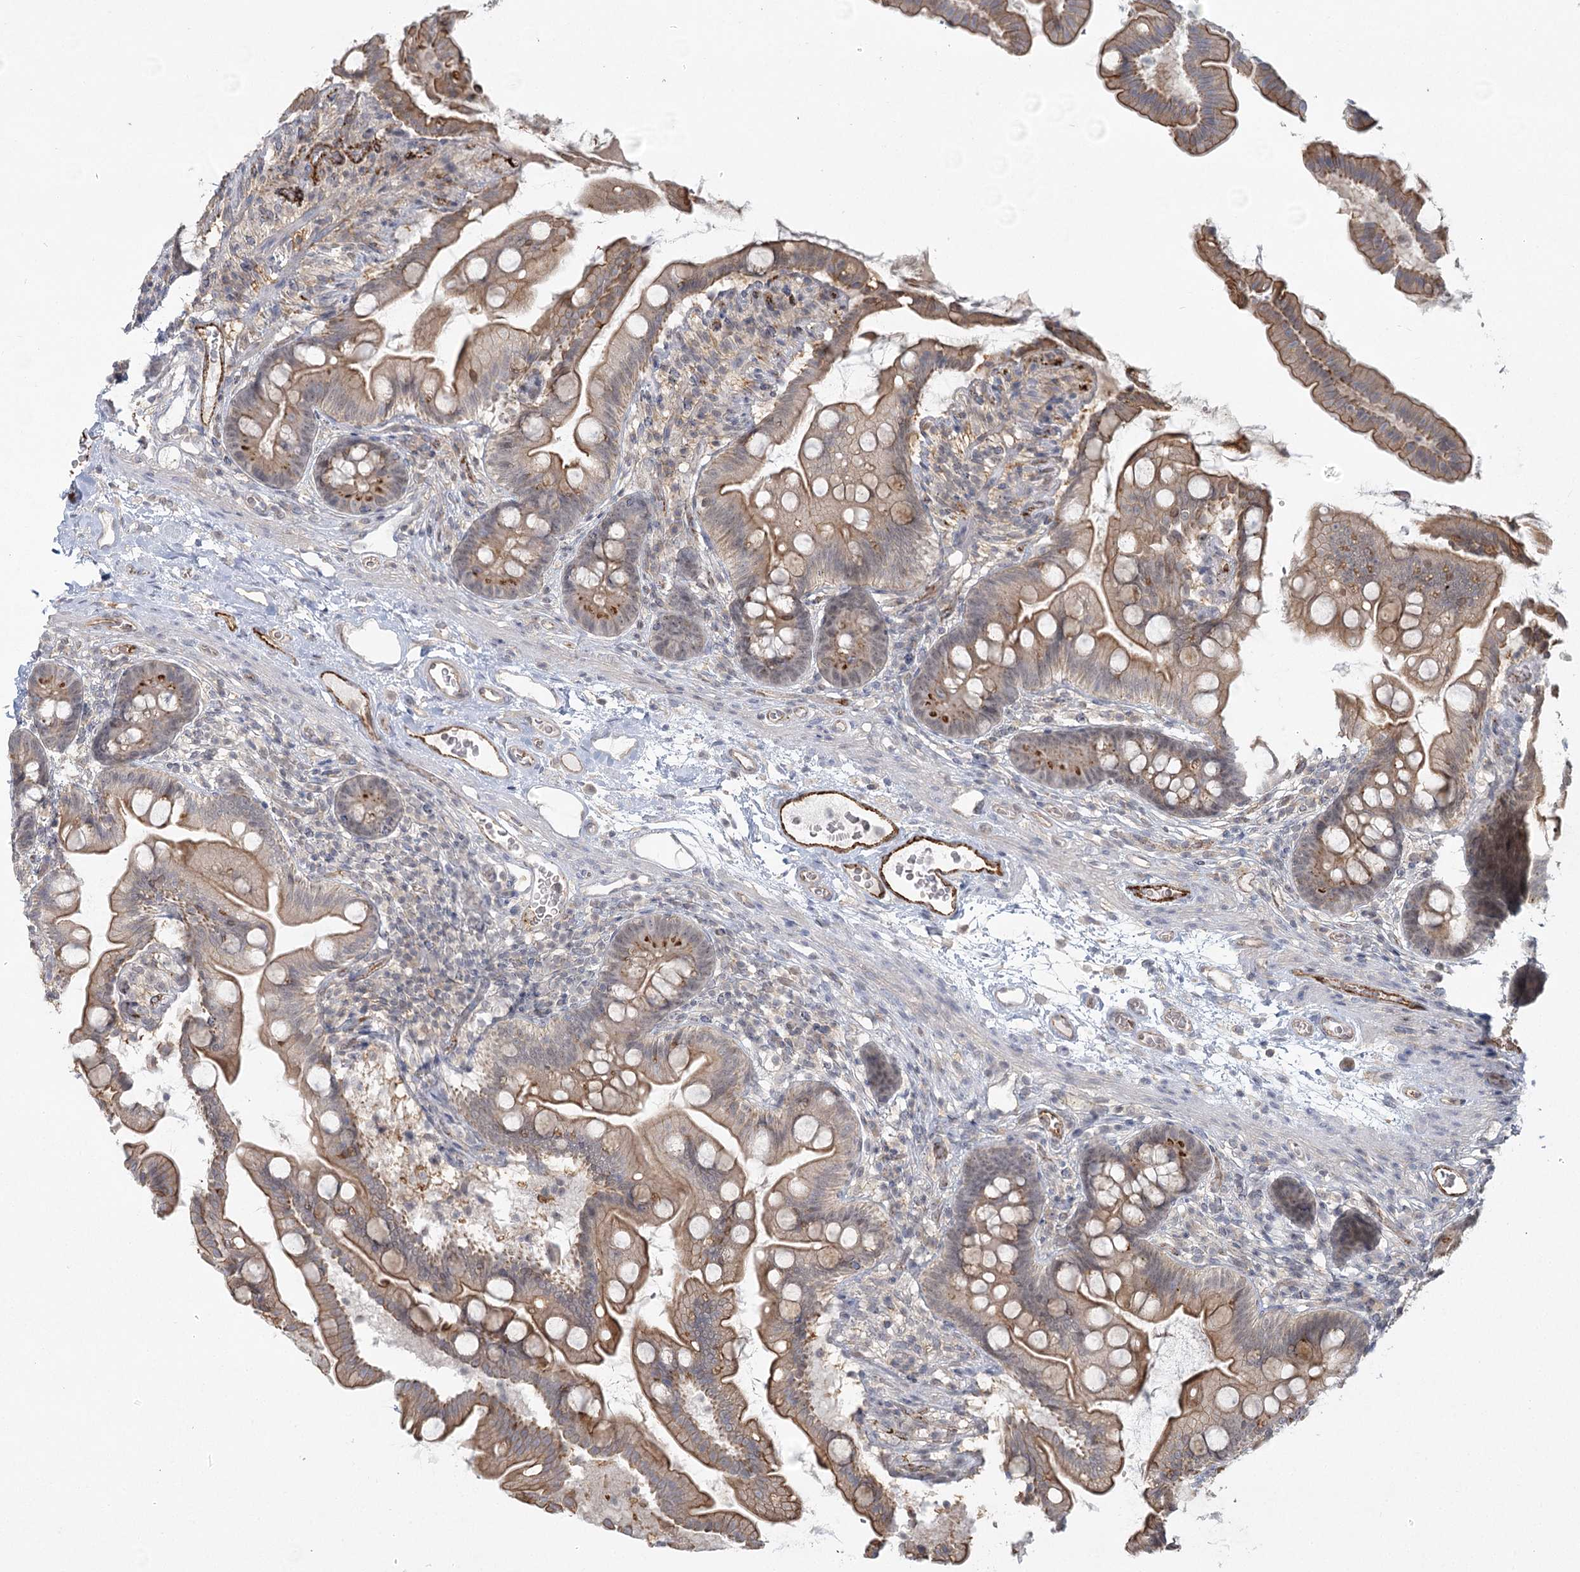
{"staining": {"intensity": "moderate", "quantity": ">75%", "location": "cytoplasmic/membranous"}, "tissue": "small intestine", "cell_type": "Glandular cells", "image_type": "normal", "snomed": [{"axis": "morphology", "description": "Normal tissue, NOS"}, {"axis": "topography", "description": "Small intestine"}], "caption": "The image shows immunohistochemical staining of unremarkable small intestine. There is moderate cytoplasmic/membranous expression is present in about >75% of glandular cells.", "gene": "KBTBD4", "patient": {"sex": "female", "age": 56}}